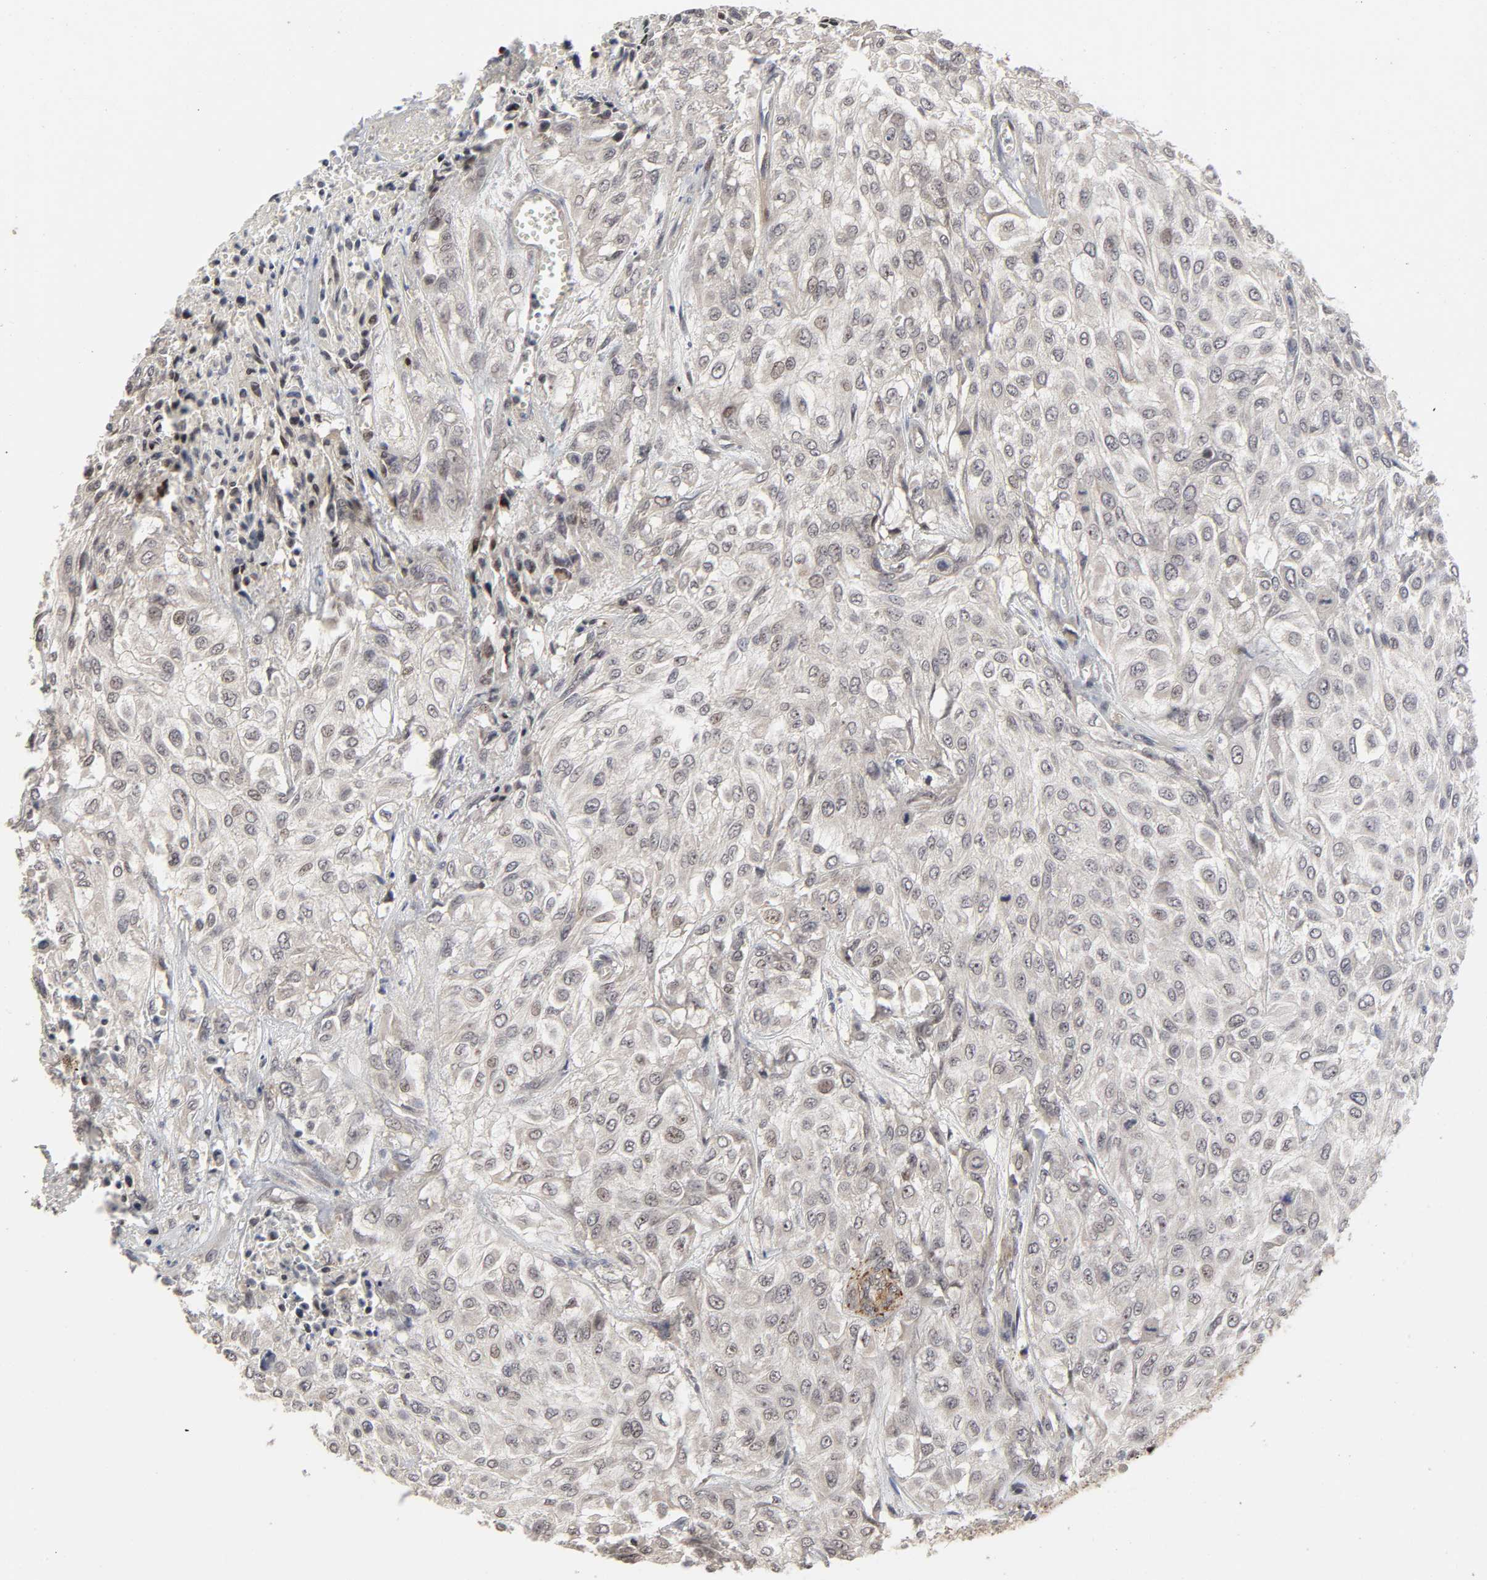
{"staining": {"intensity": "weak", "quantity": ">75%", "location": "nuclear"}, "tissue": "urothelial cancer", "cell_type": "Tumor cells", "image_type": "cancer", "snomed": [{"axis": "morphology", "description": "Urothelial carcinoma, High grade"}, {"axis": "topography", "description": "Urinary bladder"}], "caption": "Protein staining of urothelial cancer tissue demonstrates weak nuclear positivity in approximately >75% of tumor cells. The staining is performed using DAB (3,3'-diaminobenzidine) brown chromogen to label protein expression. The nuclei are counter-stained blue using hematoxylin.", "gene": "ZKSCAN8", "patient": {"sex": "male", "age": 57}}